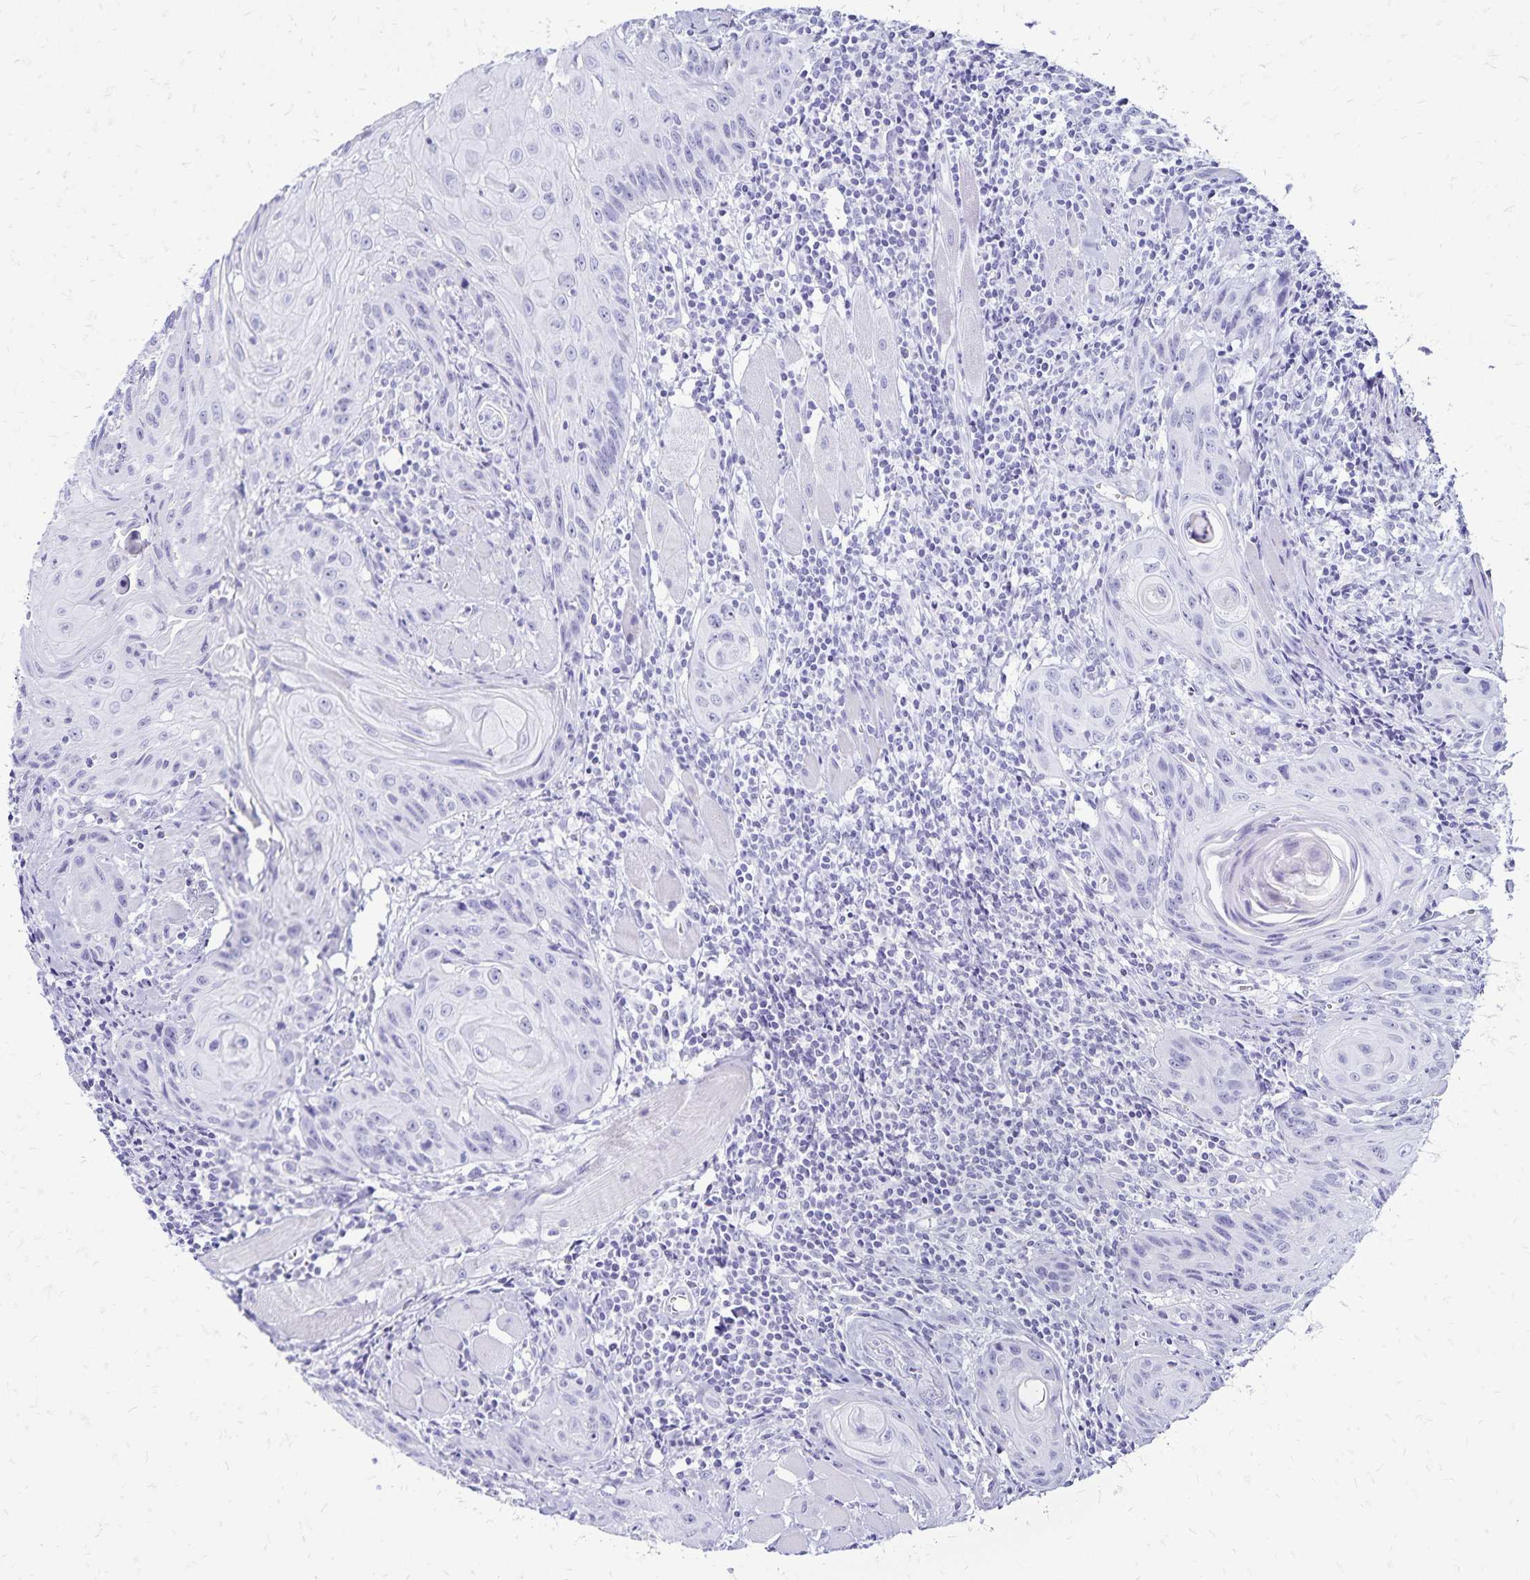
{"staining": {"intensity": "negative", "quantity": "none", "location": "none"}, "tissue": "head and neck cancer", "cell_type": "Tumor cells", "image_type": "cancer", "snomed": [{"axis": "morphology", "description": "Squamous cell carcinoma, NOS"}, {"axis": "topography", "description": "Oral tissue"}, {"axis": "topography", "description": "Head-Neck"}], "caption": "IHC of squamous cell carcinoma (head and neck) exhibits no expression in tumor cells.", "gene": "LIN28B", "patient": {"sex": "male", "age": 58}}